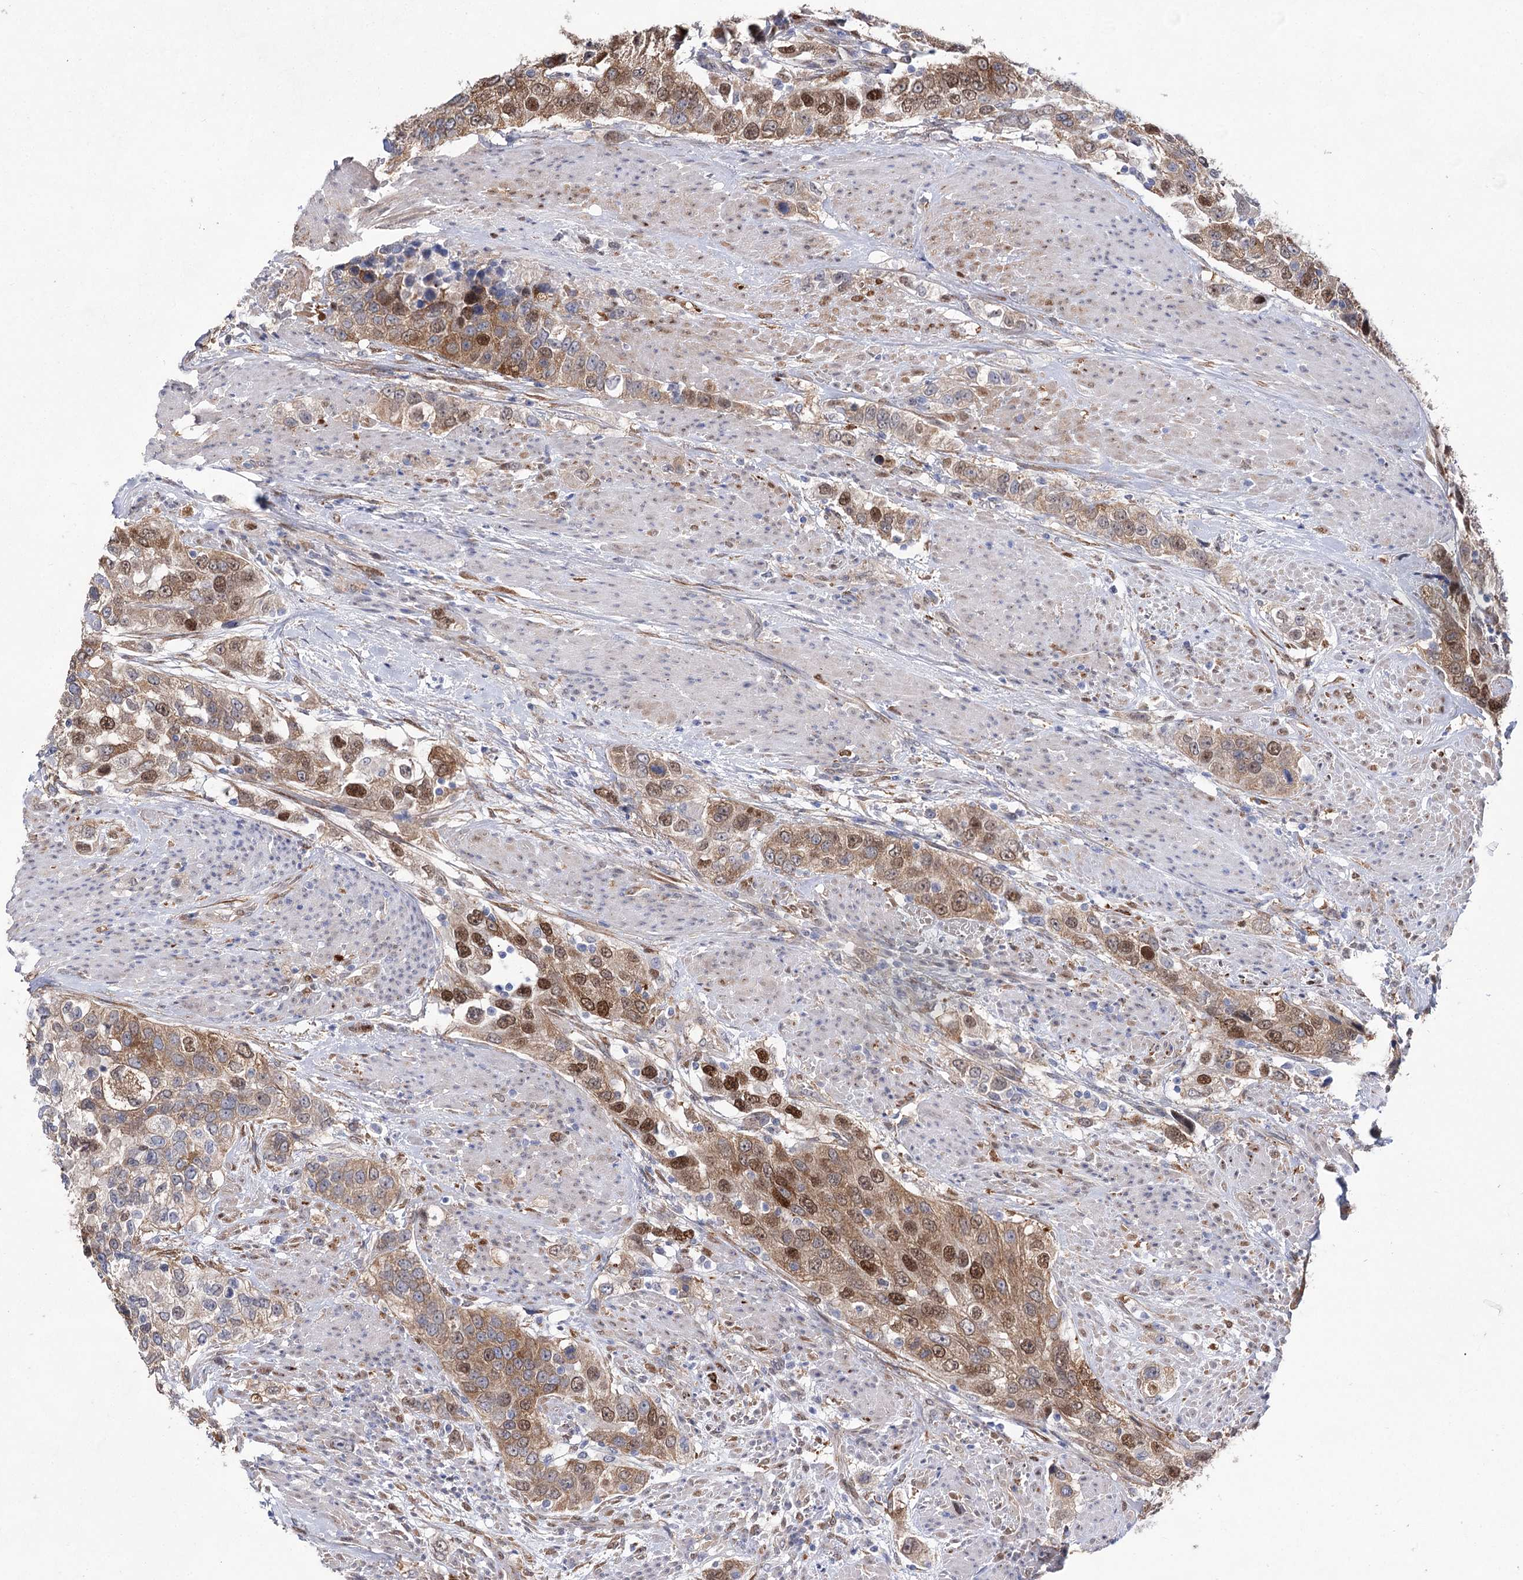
{"staining": {"intensity": "moderate", "quantity": ">75%", "location": "cytoplasmic/membranous,nuclear"}, "tissue": "urothelial cancer", "cell_type": "Tumor cells", "image_type": "cancer", "snomed": [{"axis": "morphology", "description": "Urothelial carcinoma, High grade"}, {"axis": "topography", "description": "Urinary bladder"}], "caption": "High-grade urothelial carcinoma stained for a protein demonstrates moderate cytoplasmic/membranous and nuclear positivity in tumor cells.", "gene": "UGDH", "patient": {"sex": "female", "age": 80}}